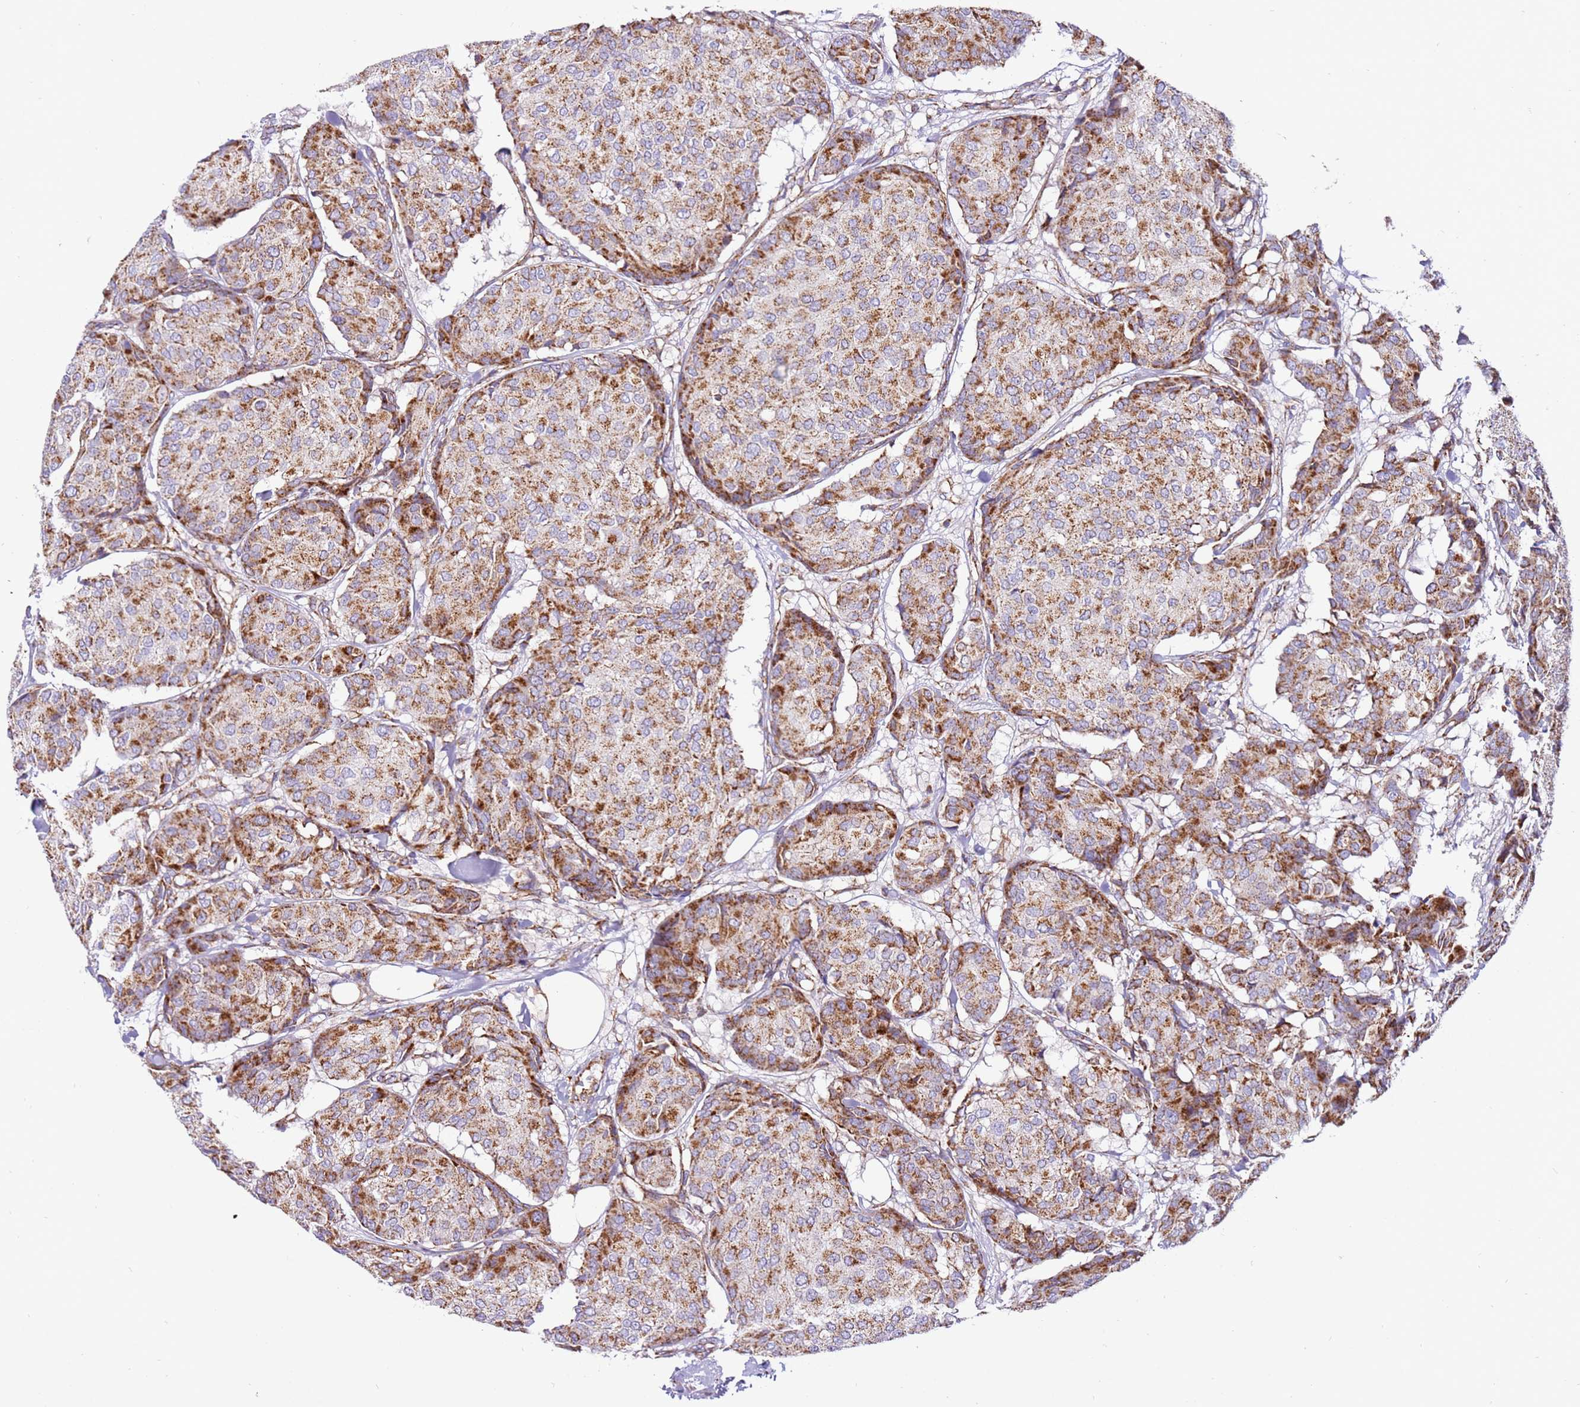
{"staining": {"intensity": "moderate", "quantity": ">75%", "location": "cytoplasmic/membranous"}, "tissue": "breast cancer", "cell_type": "Tumor cells", "image_type": "cancer", "snomed": [{"axis": "morphology", "description": "Duct carcinoma"}, {"axis": "topography", "description": "Breast"}], "caption": "Moderate cytoplasmic/membranous staining is present in about >75% of tumor cells in breast intraductal carcinoma.", "gene": "MRPL20", "patient": {"sex": "female", "age": 75}}